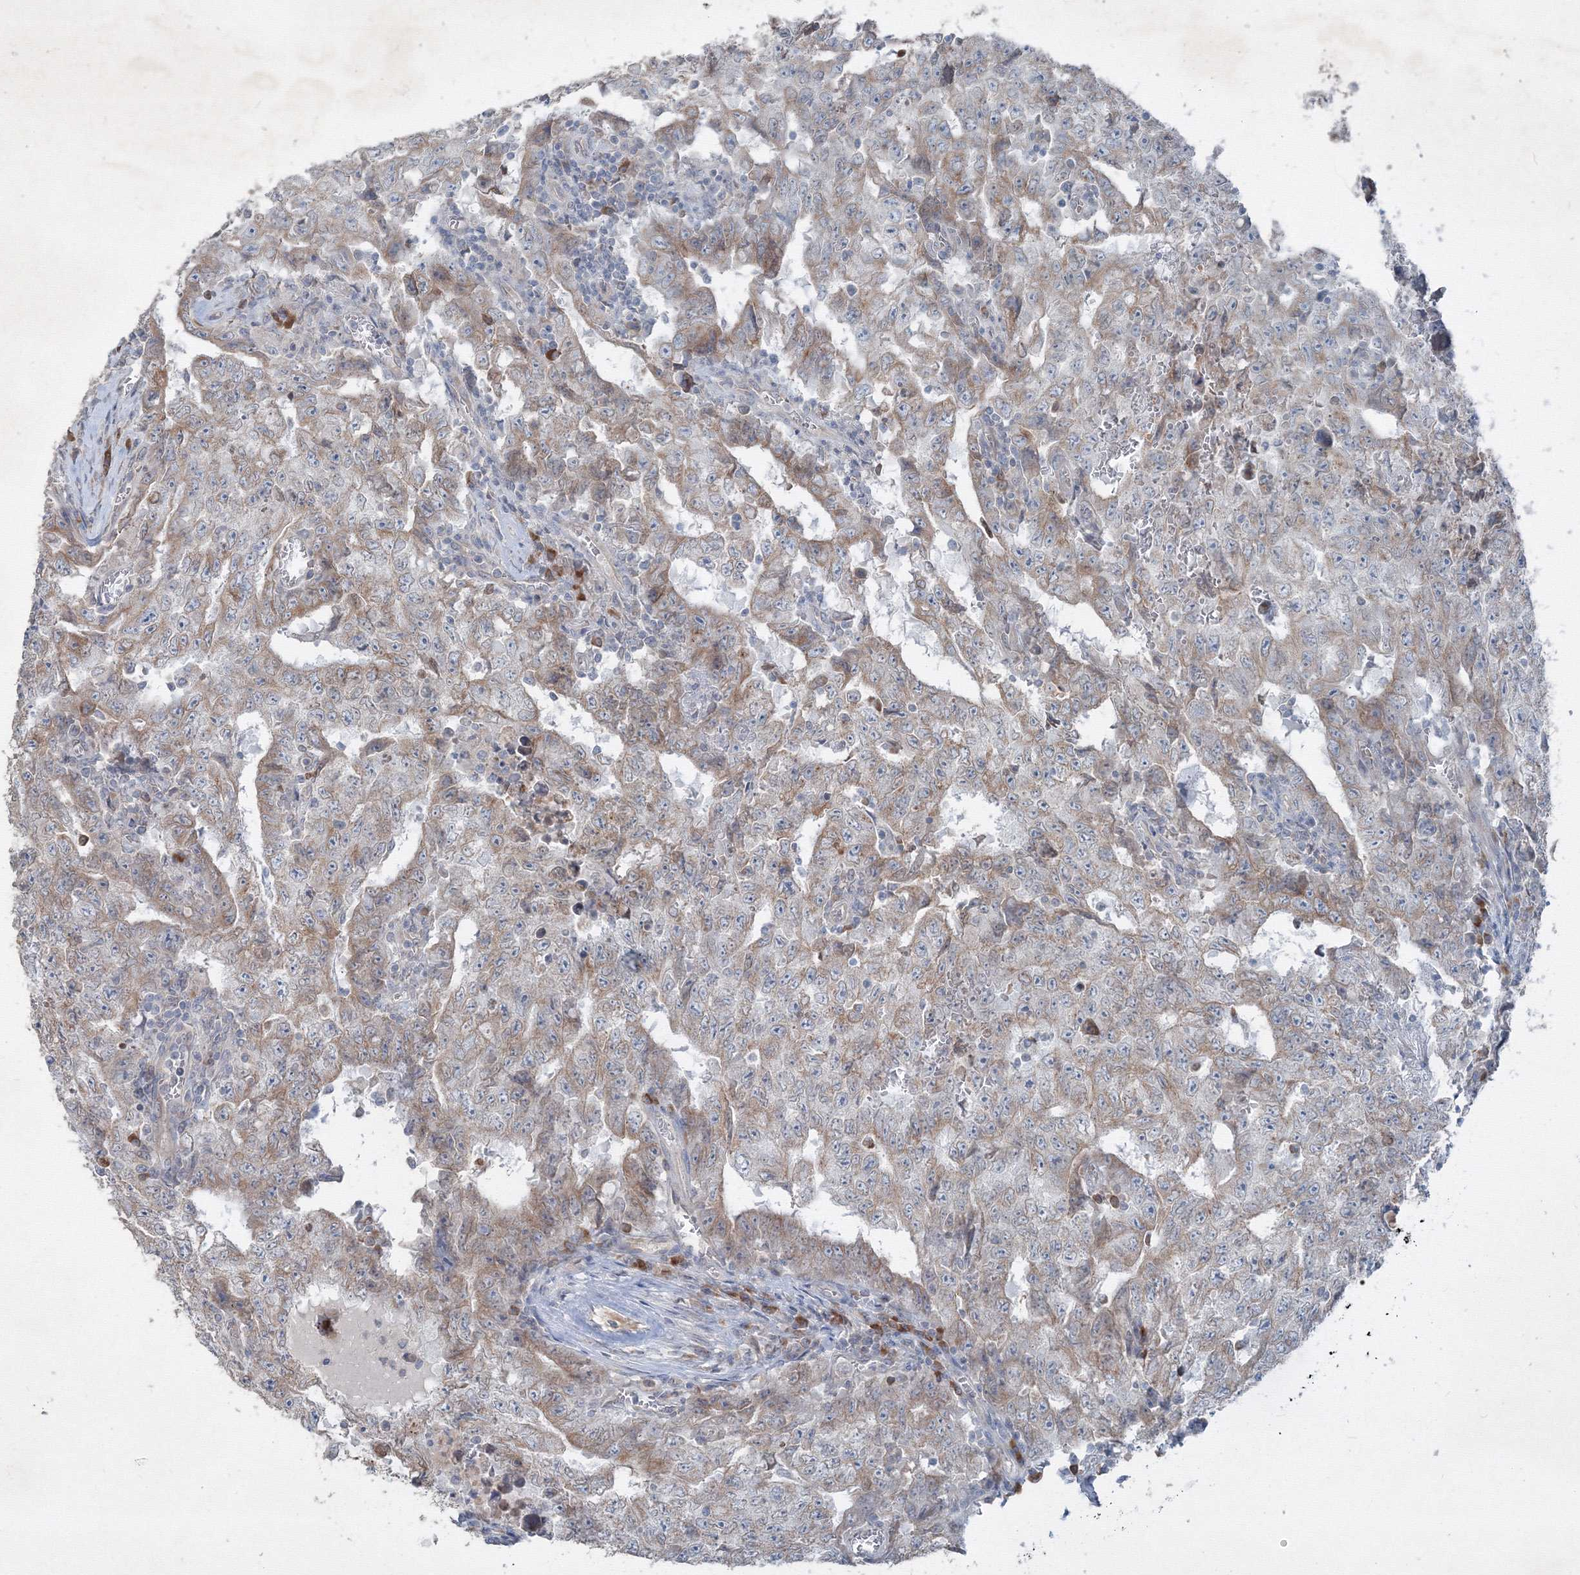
{"staining": {"intensity": "weak", "quantity": ">75%", "location": "cytoplasmic/membranous"}, "tissue": "testis cancer", "cell_type": "Tumor cells", "image_type": "cancer", "snomed": [{"axis": "morphology", "description": "Carcinoma, Embryonal, NOS"}, {"axis": "topography", "description": "Testis"}], "caption": "This histopathology image demonstrates testis embryonal carcinoma stained with immunohistochemistry to label a protein in brown. The cytoplasmic/membranous of tumor cells show weak positivity for the protein. Nuclei are counter-stained blue.", "gene": "IFNAR1", "patient": {"sex": "male", "age": 26}}